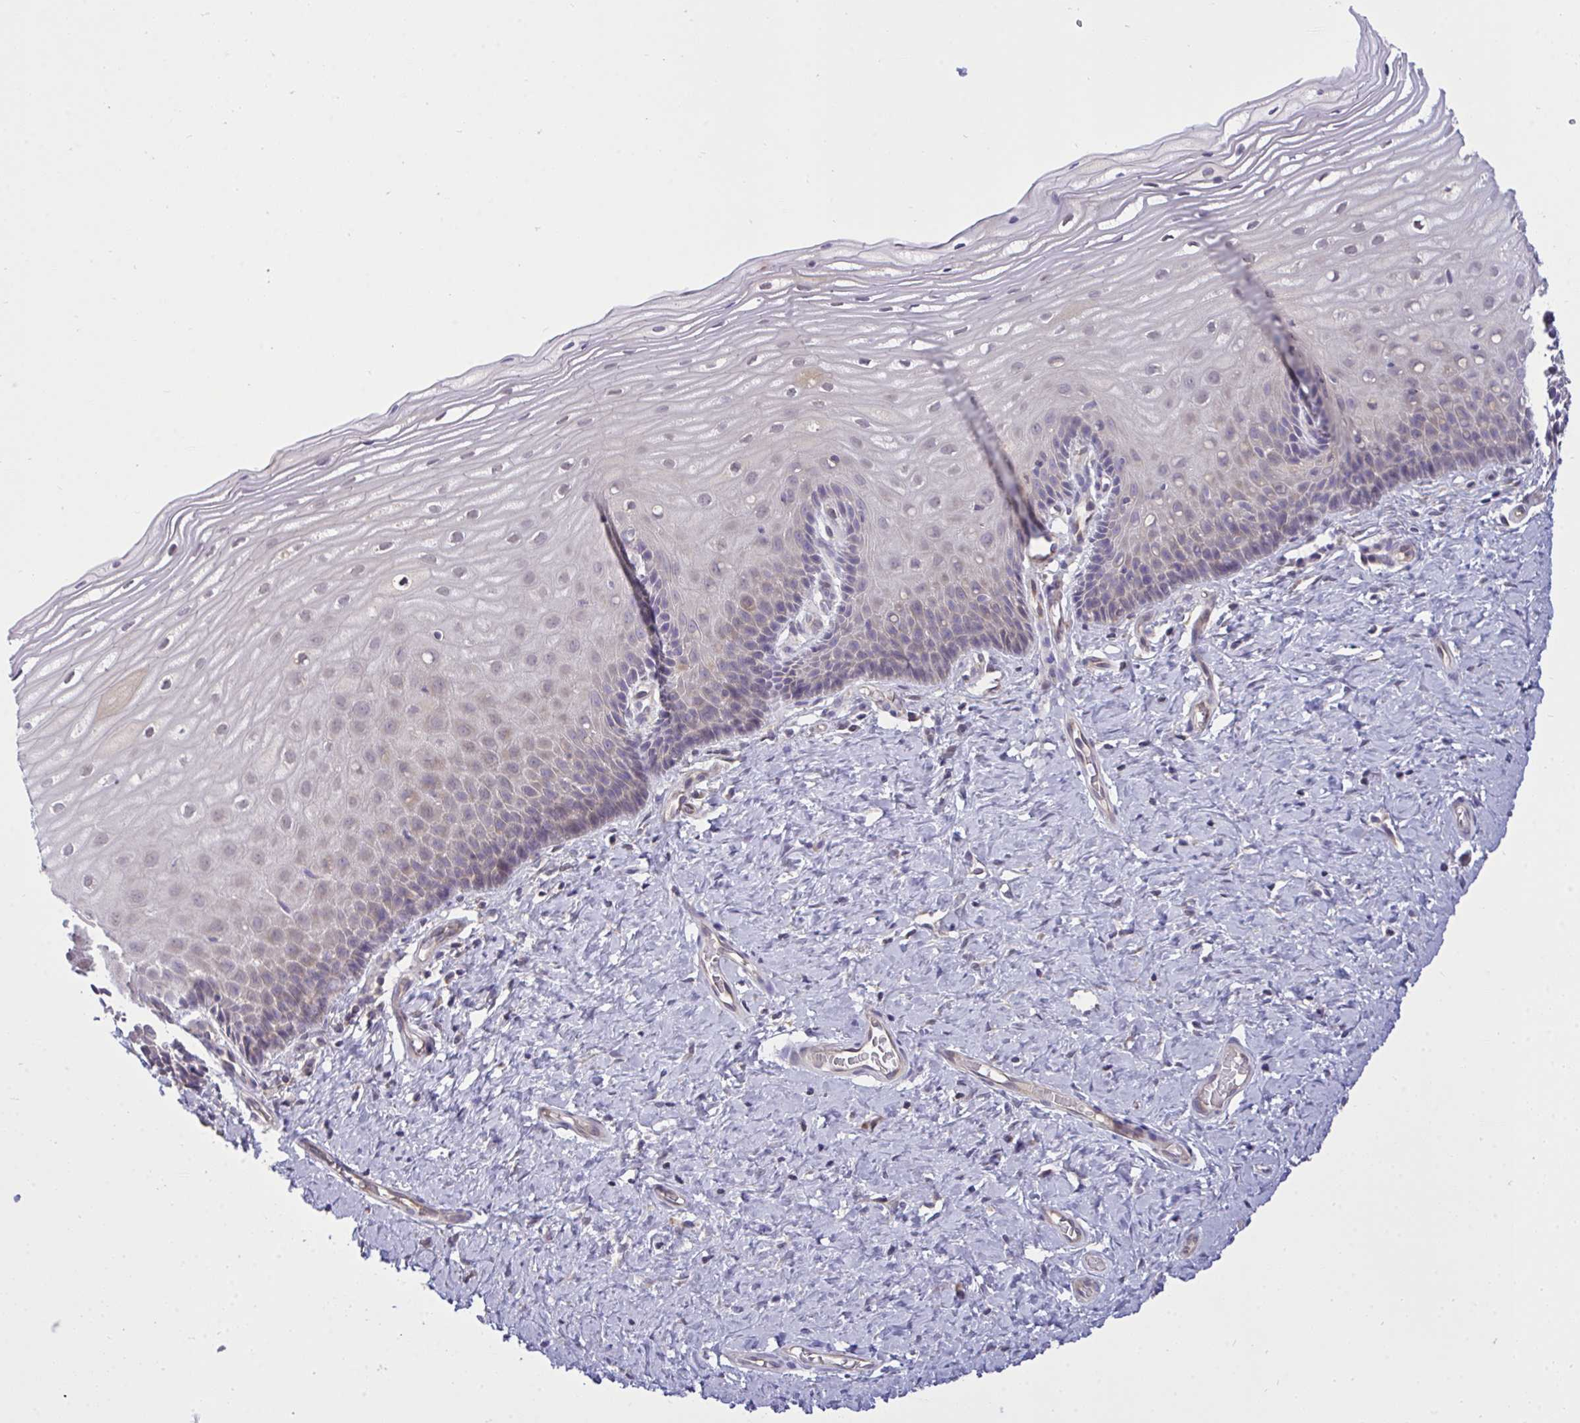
{"staining": {"intensity": "negative", "quantity": "none", "location": "none"}, "tissue": "cervix", "cell_type": "Glandular cells", "image_type": "normal", "snomed": [{"axis": "morphology", "description": "Normal tissue, NOS"}, {"axis": "topography", "description": "Cervix"}], "caption": "Micrograph shows no significant protein expression in glandular cells of normal cervix. (Brightfield microscopy of DAB immunohistochemistry at high magnification).", "gene": "C19orf54", "patient": {"sex": "female", "age": 37}}